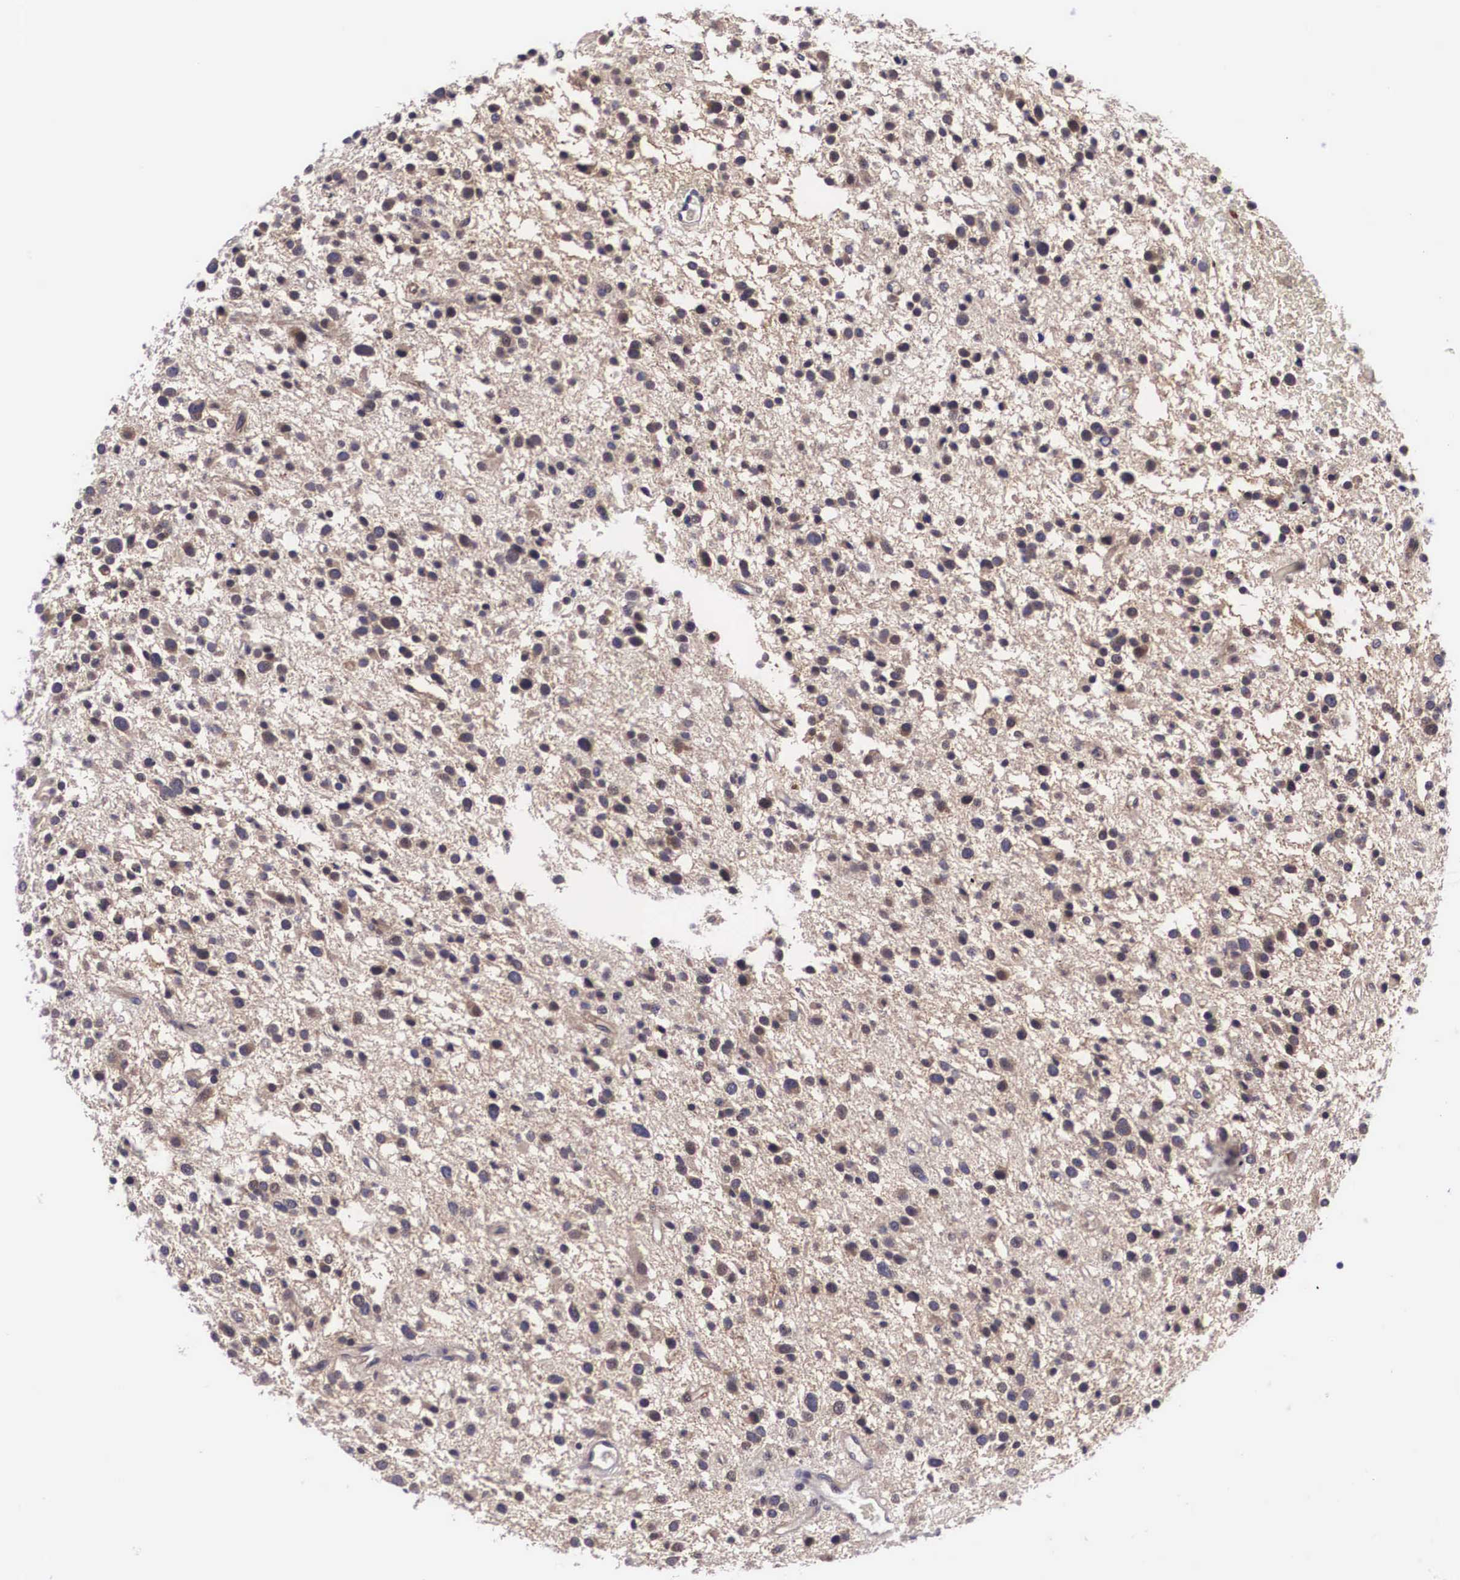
{"staining": {"intensity": "weak", "quantity": ">75%", "location": "cytoplasmic/membranous,nuclear"}, "tissue": "glioma", "cell_type": "Tumor cells", "image_type": "cancer", "snomed": [{"axis": "morphology", "description": "Glioma, malignant, Low grade"}, {"axis": "topography", "description": "Brain"}], "caption": "A high-resolution image shows IHC staining of glioma, which demonstrates weak cytoplasmic/membranous and nuclear positivity in about >75% of tumor cells.", "gene": "EMID1", "patient": {"sex": "female", "age": 36}}